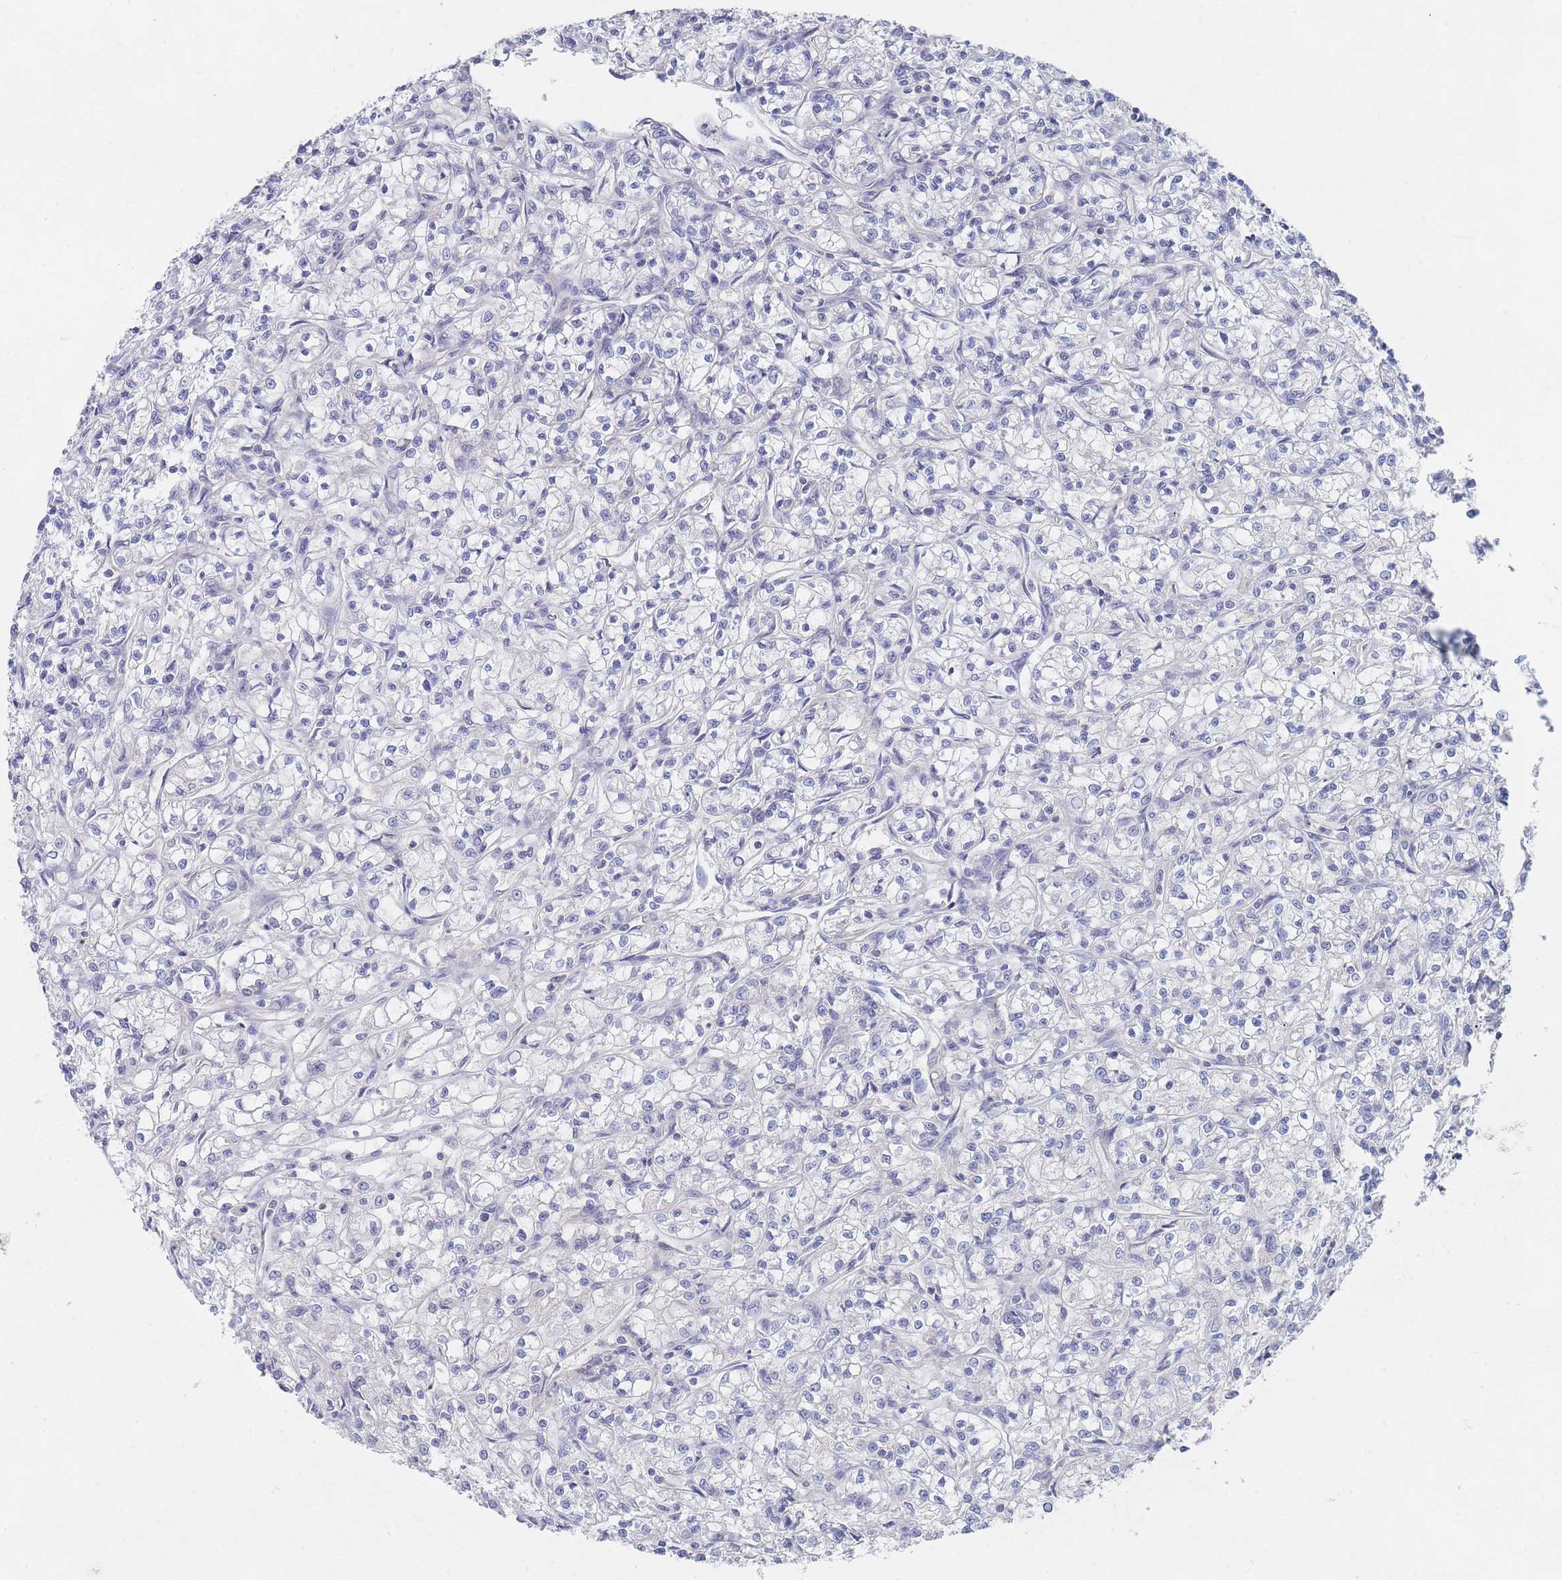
{"staining": {"intensity": "negative", "quantity": "none", "location": "none"}, "tissue": "renal cancer", "cell_type": "Tumor cells", "image_type": "cancer", "snomed": [{"axis": "morphology", "description": "Adenocarcinoma, NOS"}, {"axis": "topography", "description": "Kidney"}], "caption": "A high-resolution micrograph shows immunohistochemistry (IHC) staining of renal cancer (adenocarcinoma), which shows no significant positivity in tumor cells.", "gene": "PPP6C", "patient": {"sex": "female", "age": 59}}